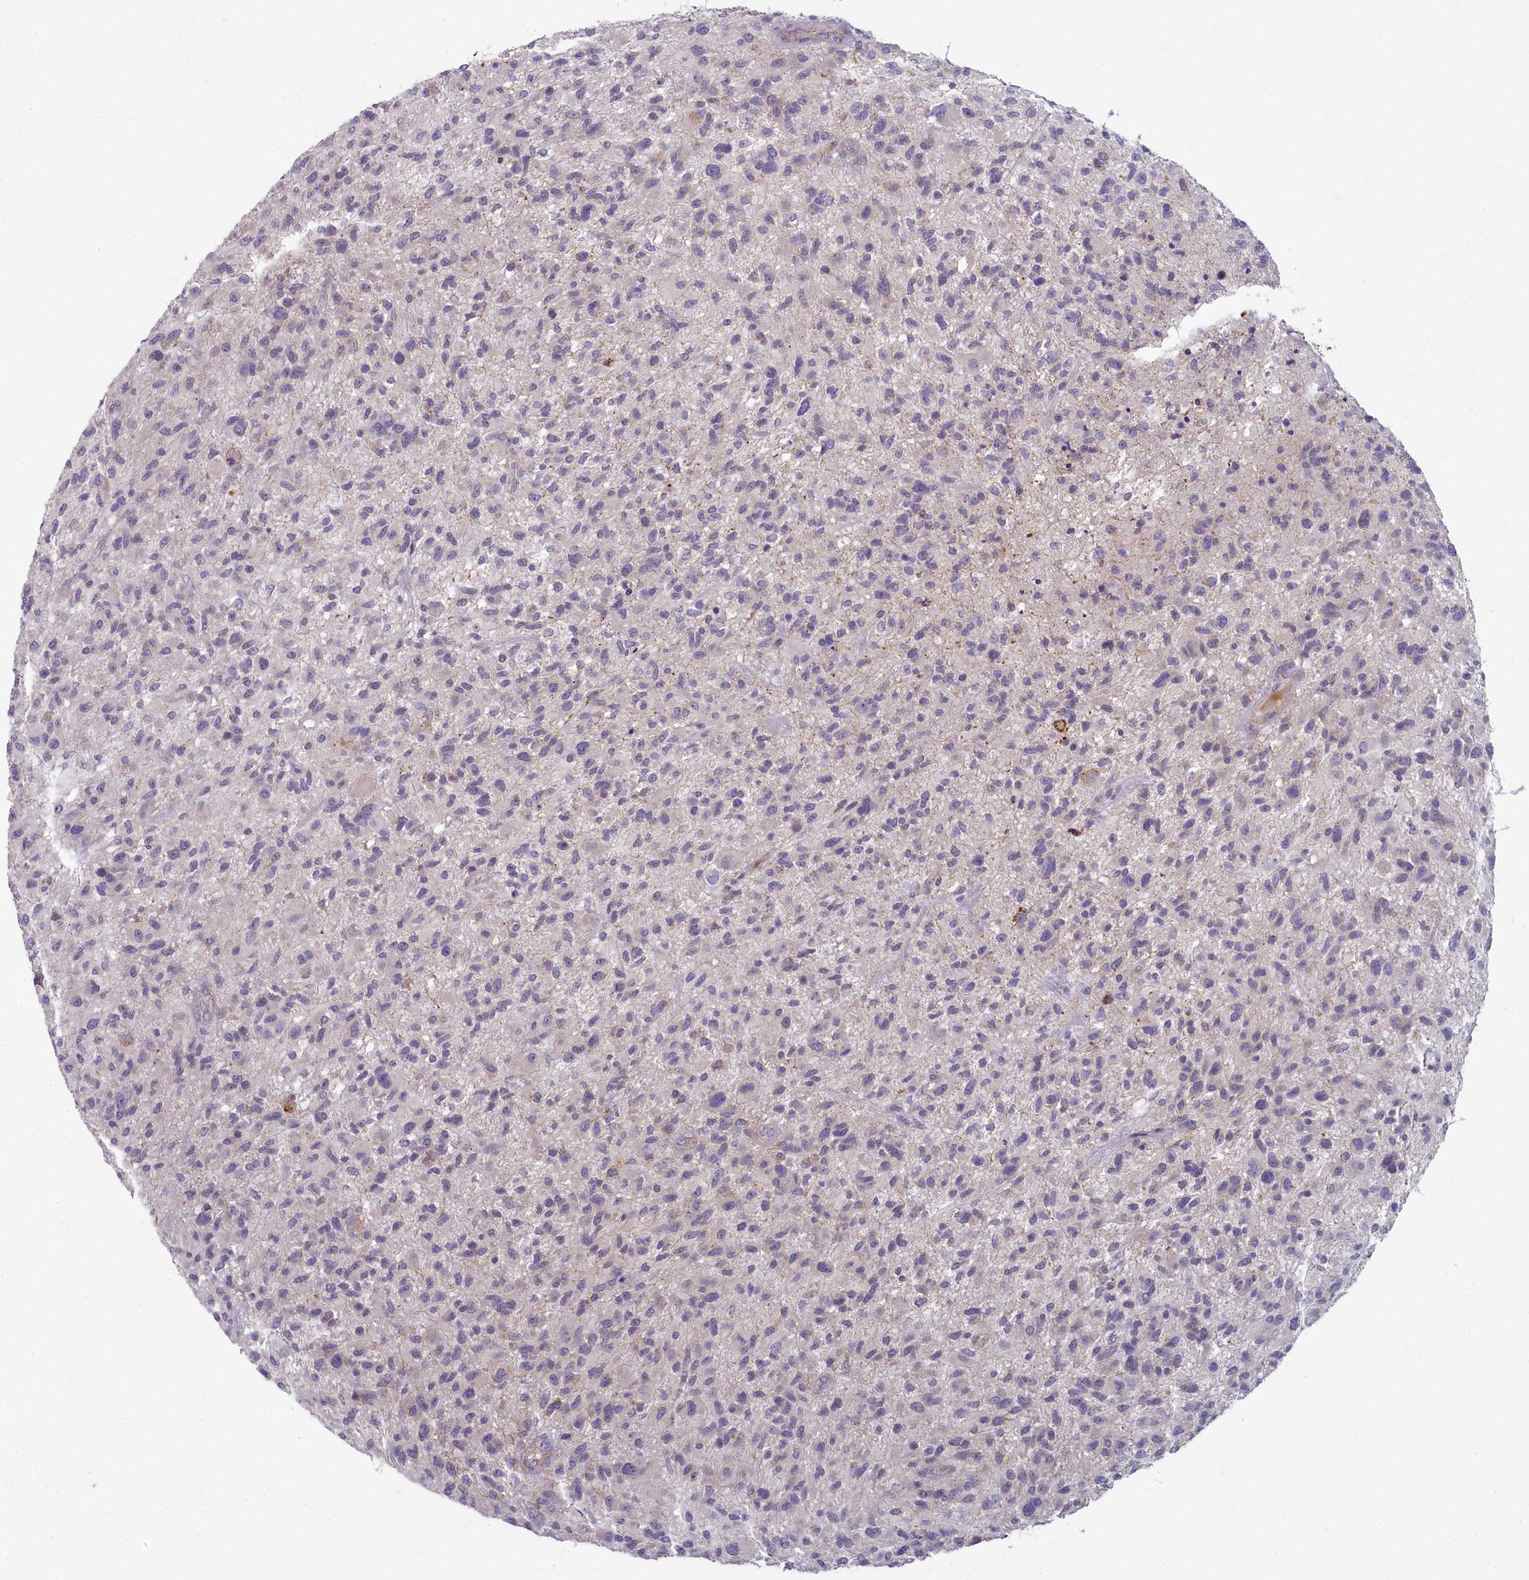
{"staining": {"intensity": "negative", "quantity": "none", "location": "none"}, "tissue": "glioma", "cell_type": "Tumor cells", "image_type": "cancer", "snomed": [{"axis": "morphology", "description": "Glioma, malignant, High grade"}, {"axis": "topography", "description": "Brain"}], "caption": "This image is of glioma stained with immunohistochemistry to label a protein in brown with the nuclei are counter-stained blue. There is no positivity in tumor cells.", "gene": "INSYN2A", "patient": {"sex": "male", "age": 47}}